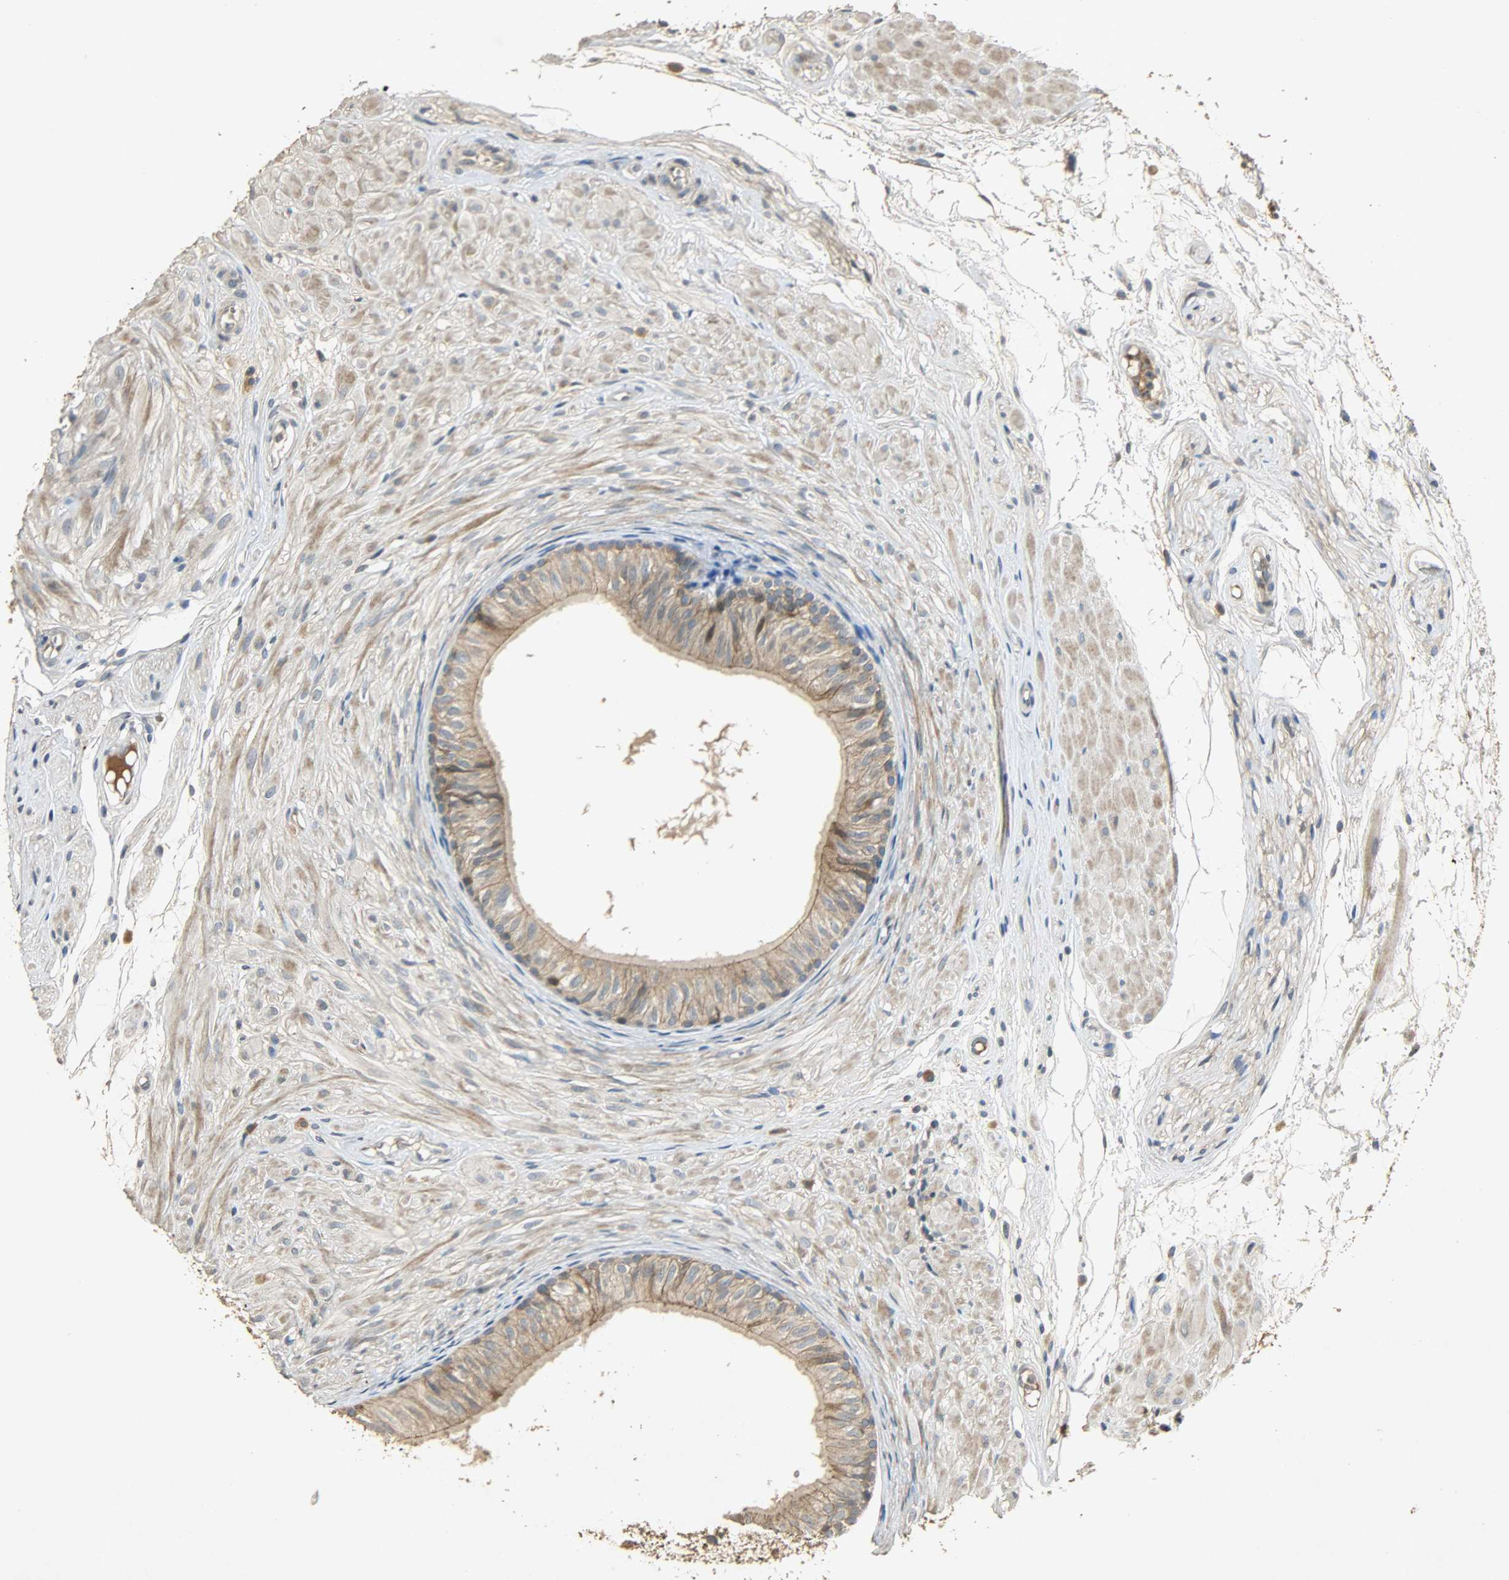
{"staining": {"intensity": "moderate", "quantity": ">75%", "location": "cytoplasmic/membranous"}, "tissue": "epididymis", "cell_type": "Glandular cells", "image_type": "normal", "snomed": [{"axis": "morphology", "description": "Normal tissue, NOS"}, {"axis": "morphology", "description": "Atrophy, NOS"}, {"axis": "topography", "description": "Testis"}, {"axis": "topography", "description": "Epididymis"}], "caption": "High-magnification brightfield microscopy of normal epididymis stained with DAB (3,3'-diaminobenzidine) (brown) and counterstained with hematoxylin (blue). glandular cells exhibit moderate cytoplasmic/membranous staining is seen in about>75% of cells.", "gene": "ATP2B1", "patient": {"sex": "male", "age": 18}}